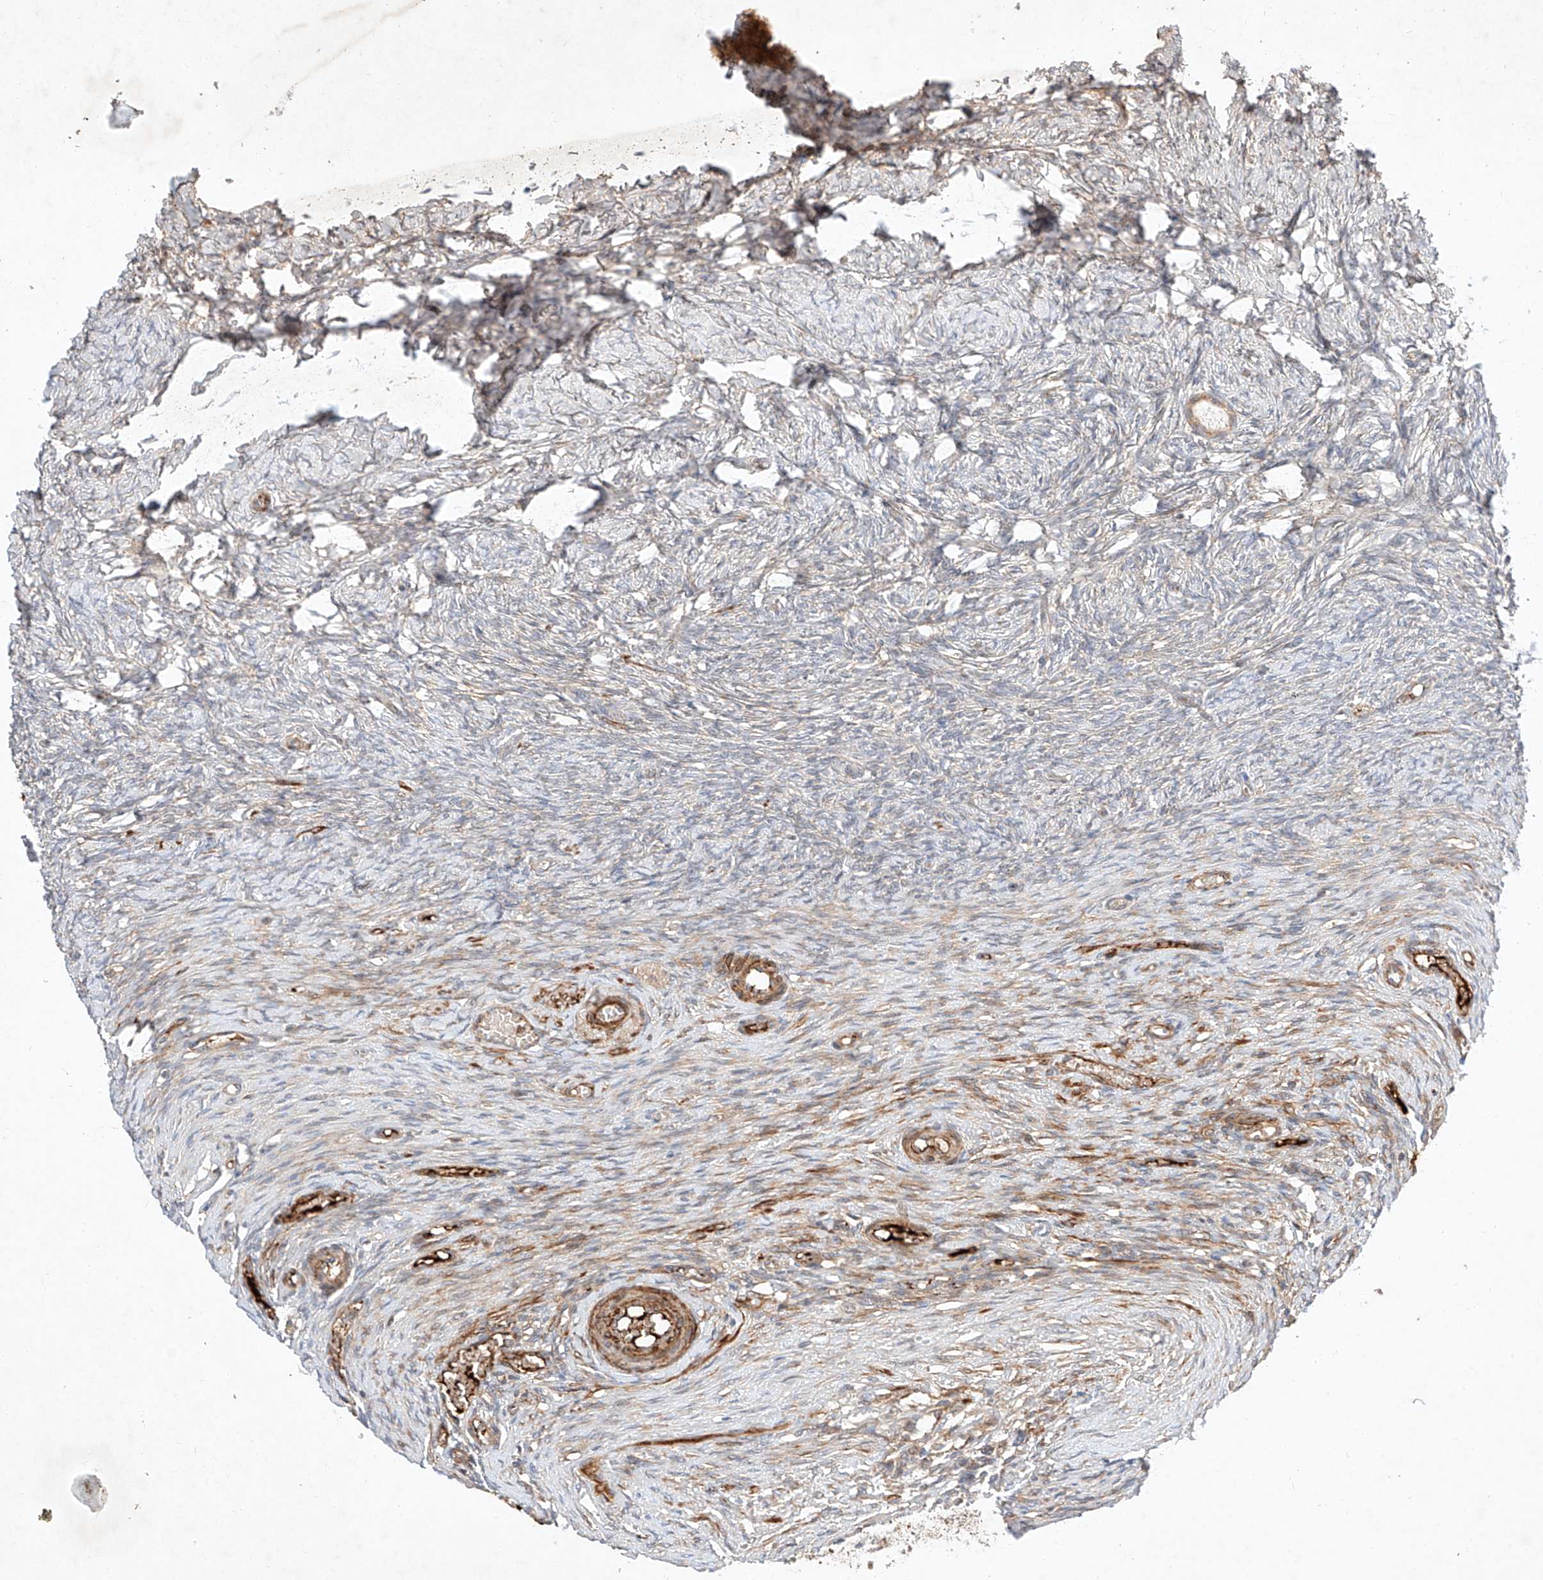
{"staining": {"intensity": "negative", "quantity": "none", "location": "none"}, "tissue": "ovary", "cell_type": "Ovarian stroma cells", "image_type": "normal", "snomed": [{"axis": "morphology", "description": "Adenocarcinoma, NOS"}, {"axis": "topography", "description": "Endometrium"}], "caption": "Immunohistochemistry (IHC) of benign ovary shows no positivity in ovarian stroma cells.", "gene": "ARHGAP33", "patient": {"sex": "female", "age": 32}}